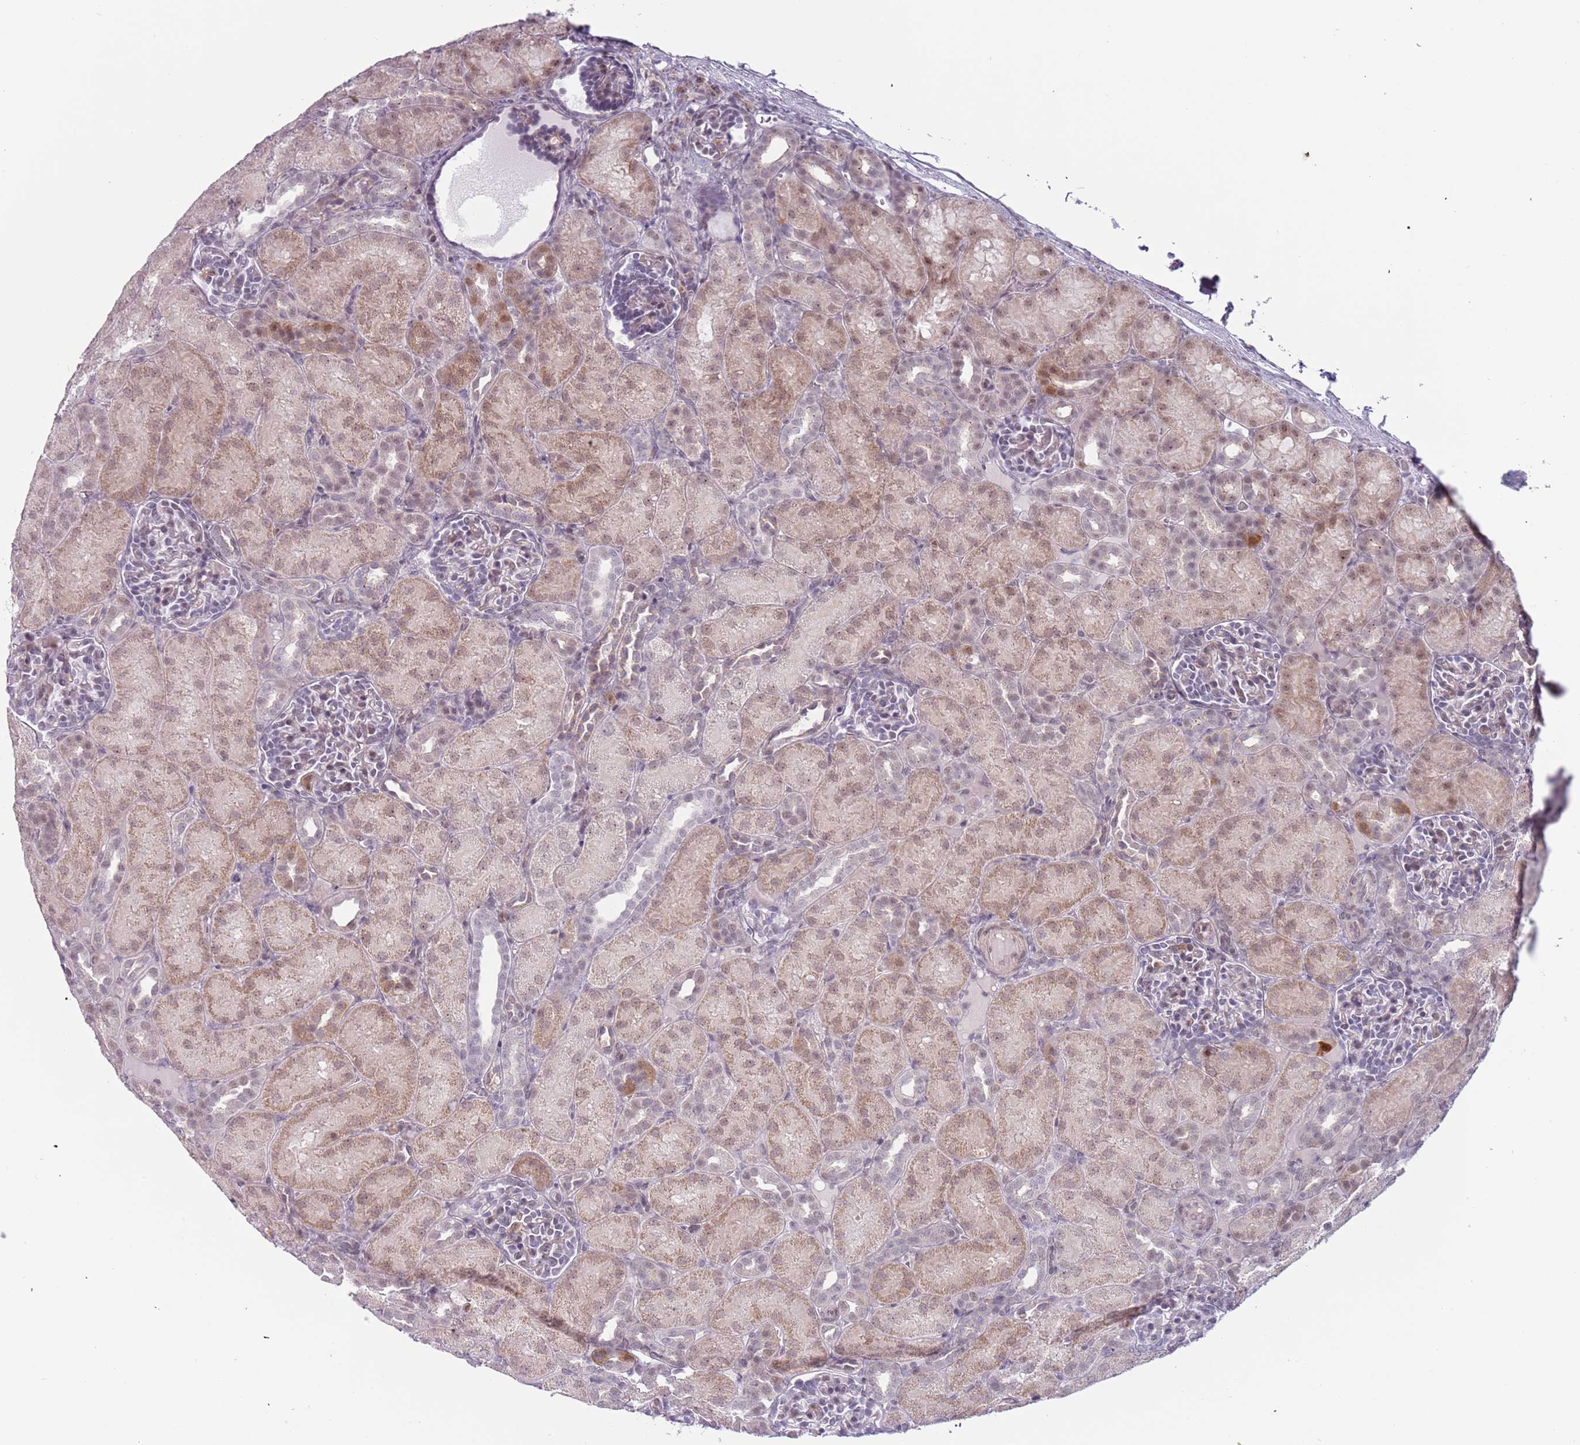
{"staining": {"intensity": "weak", "quantity": "<25%", "location": "nuclear"}, "tissue": "kidney", "cell_type": "Cells in glomeruli", "image_type": "normal", "snomed": [{"axis": "morphology", "description": "Normal tissue, NOS"}, {"axis": "topography", "description": "Kidney"}], "caption": "This is an IHC micrograph of benign kidney. There is no staining in cells in glomeruli.", "gene": "REXO4", "patient": {"sex": "male", "age": 1}}